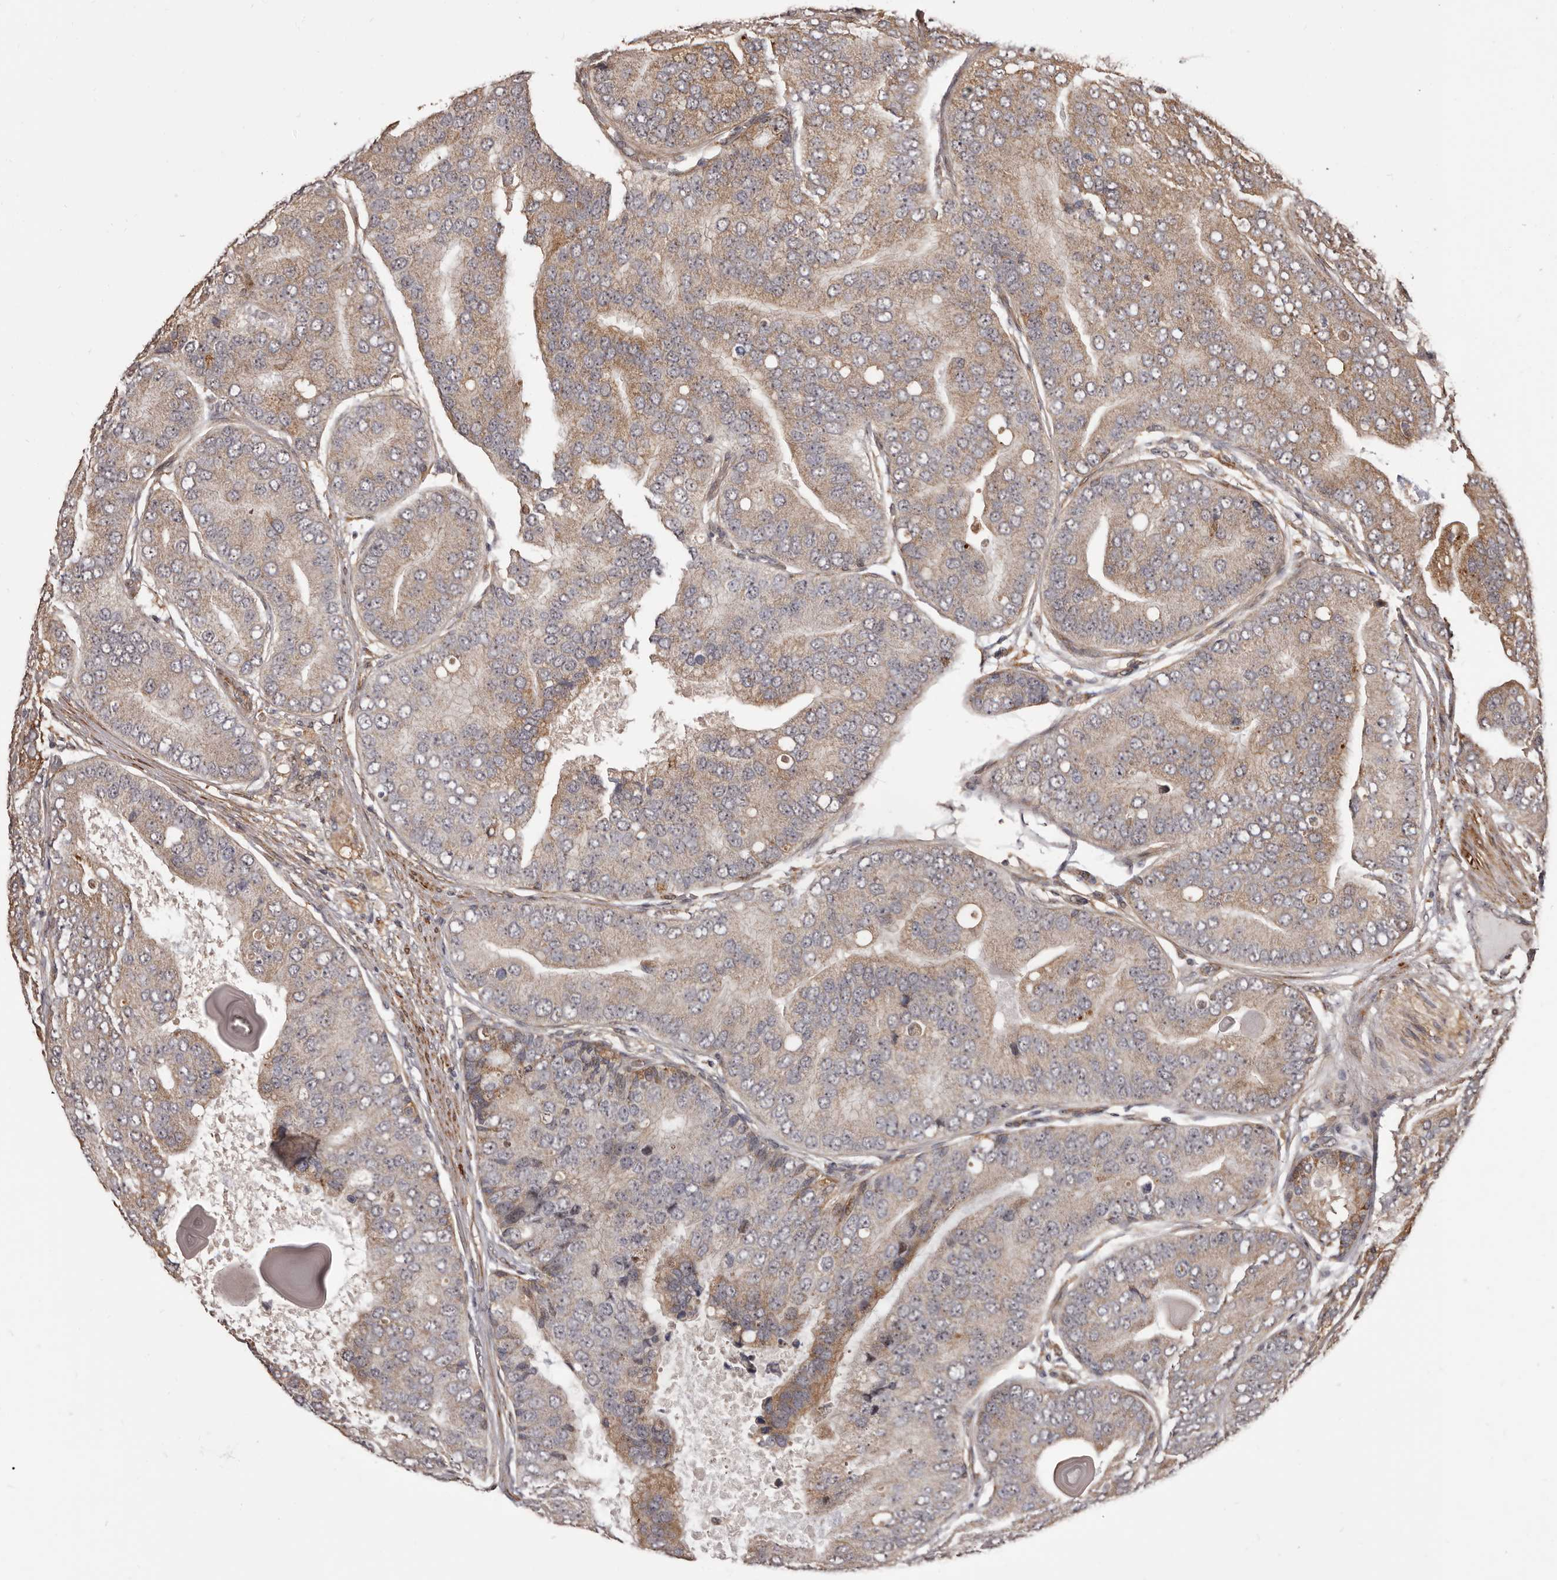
{"staining": {"intensity": "weak", "quantity": ">75%", "location": "cytoplasmic/membranous"}, "tissue": "prostate cancer", "cell_type": "Tumor cells", "image_type": "cancer", "snomed": [{"axis": "morphology", "description": "Adenocarcinoma, High grade"}, {"axis": "topography", "description": "Prostate"}], "caption": "Adenocarcinoma (high-grade) (prostate) was stained to show a protein in brown. There is low levels of weak cytoplasmic/membranous positivity in approximately >75% of tumor cells.", "gene": "ZCCHC7", "patient": {"sex": "male", "age": 70}}